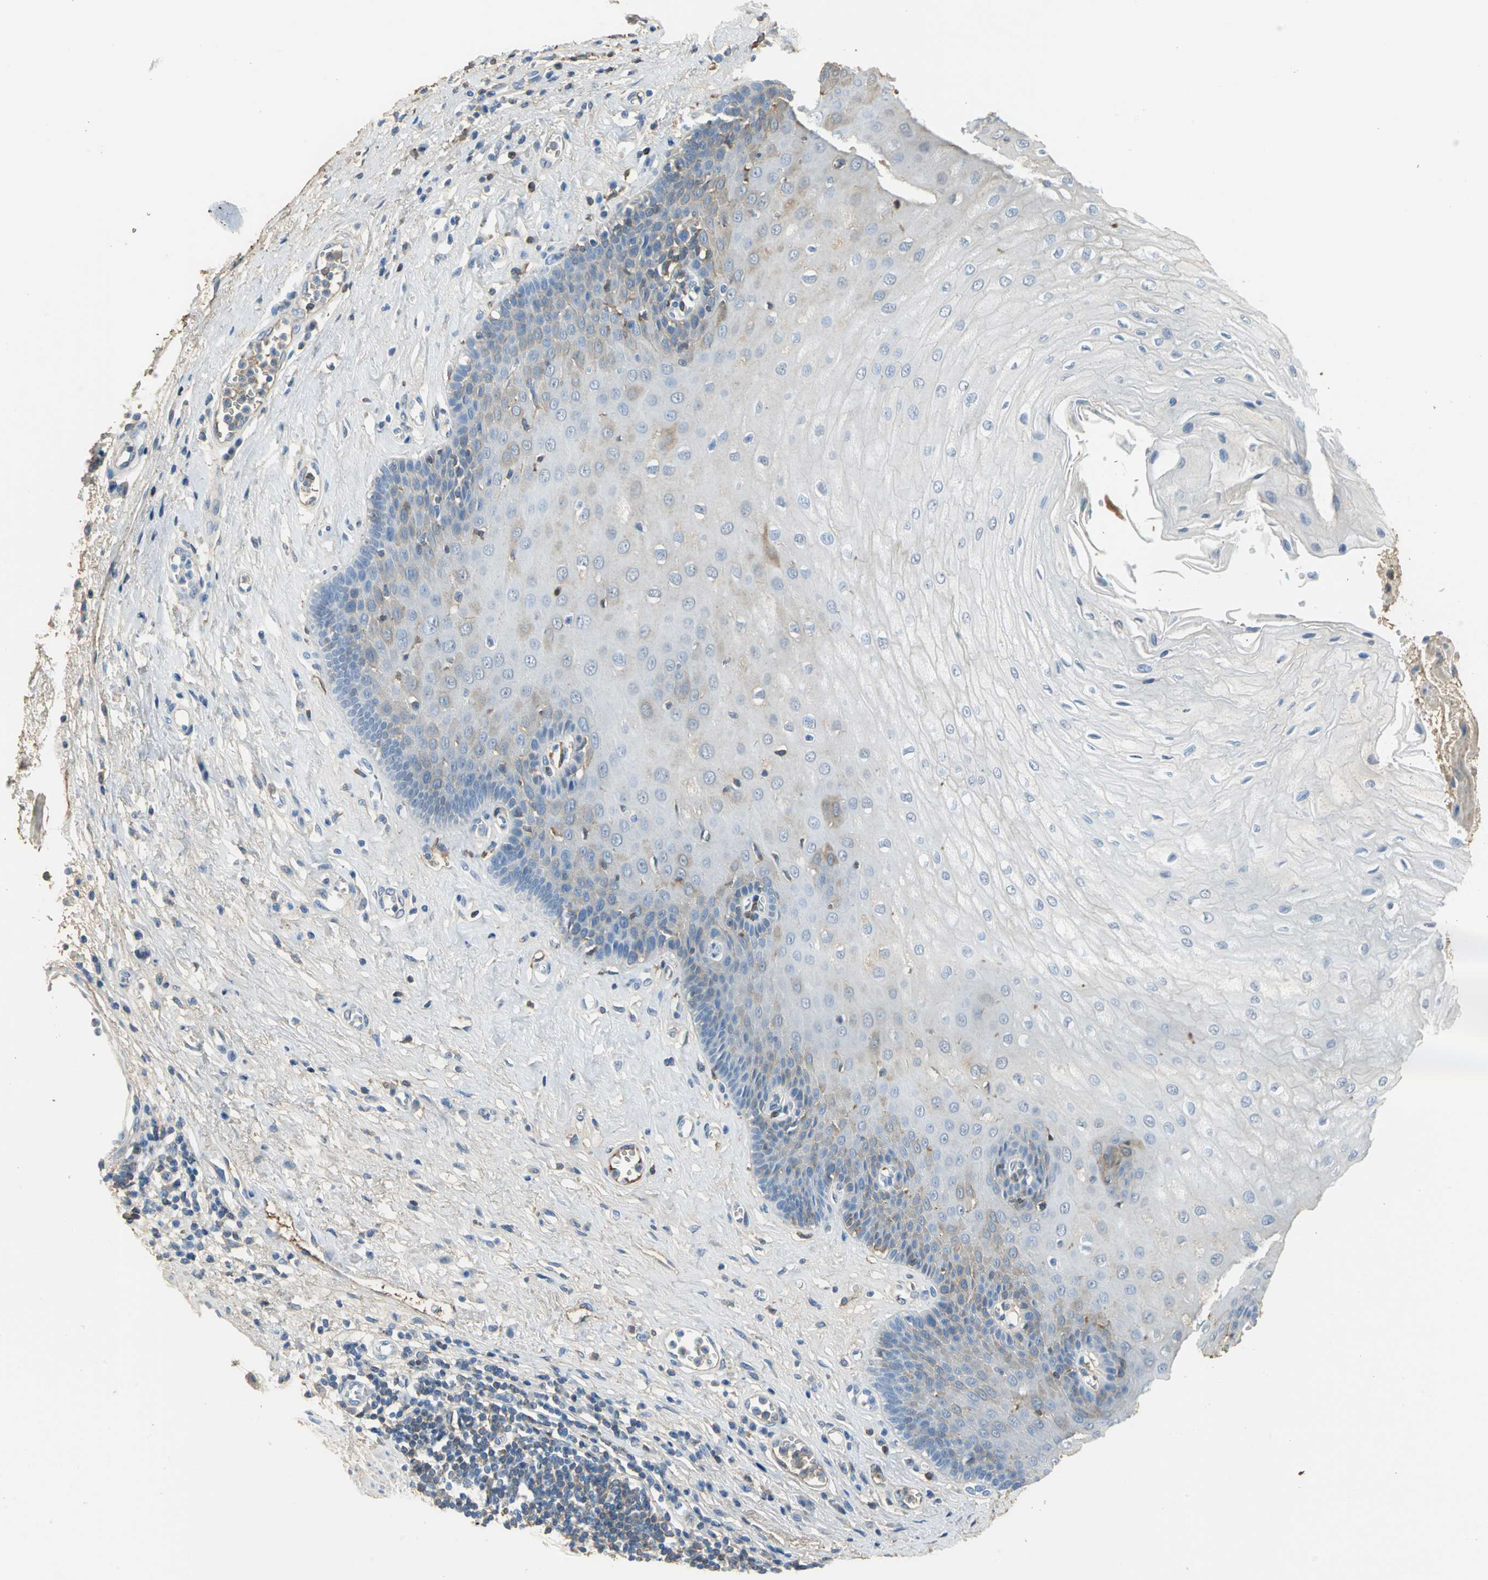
{"staining": {"intensity": "moderate", "quantity": "<25%", "location": "cytoplasmic/membranous"}, "tissue": "esophagus", "cell_type": "Squamous epithelial cells", "image_type": "normal", "snomed": [{"axis": "morphology", "description": "Normal tissue, NOS"}, {"axis": "morphology", "description": "Squamous cell carcinoma, NOS"}, {"axis": "topography", "description": "Esophagus"}], "caption": "Esophagus stained for a protein (brown) reveals moderate cytoplasmic/membranous positive staining in about <25% of squamous epithelial cells.", "gene": "GYG2", "patient": {"sex": "male", "age": 65}}